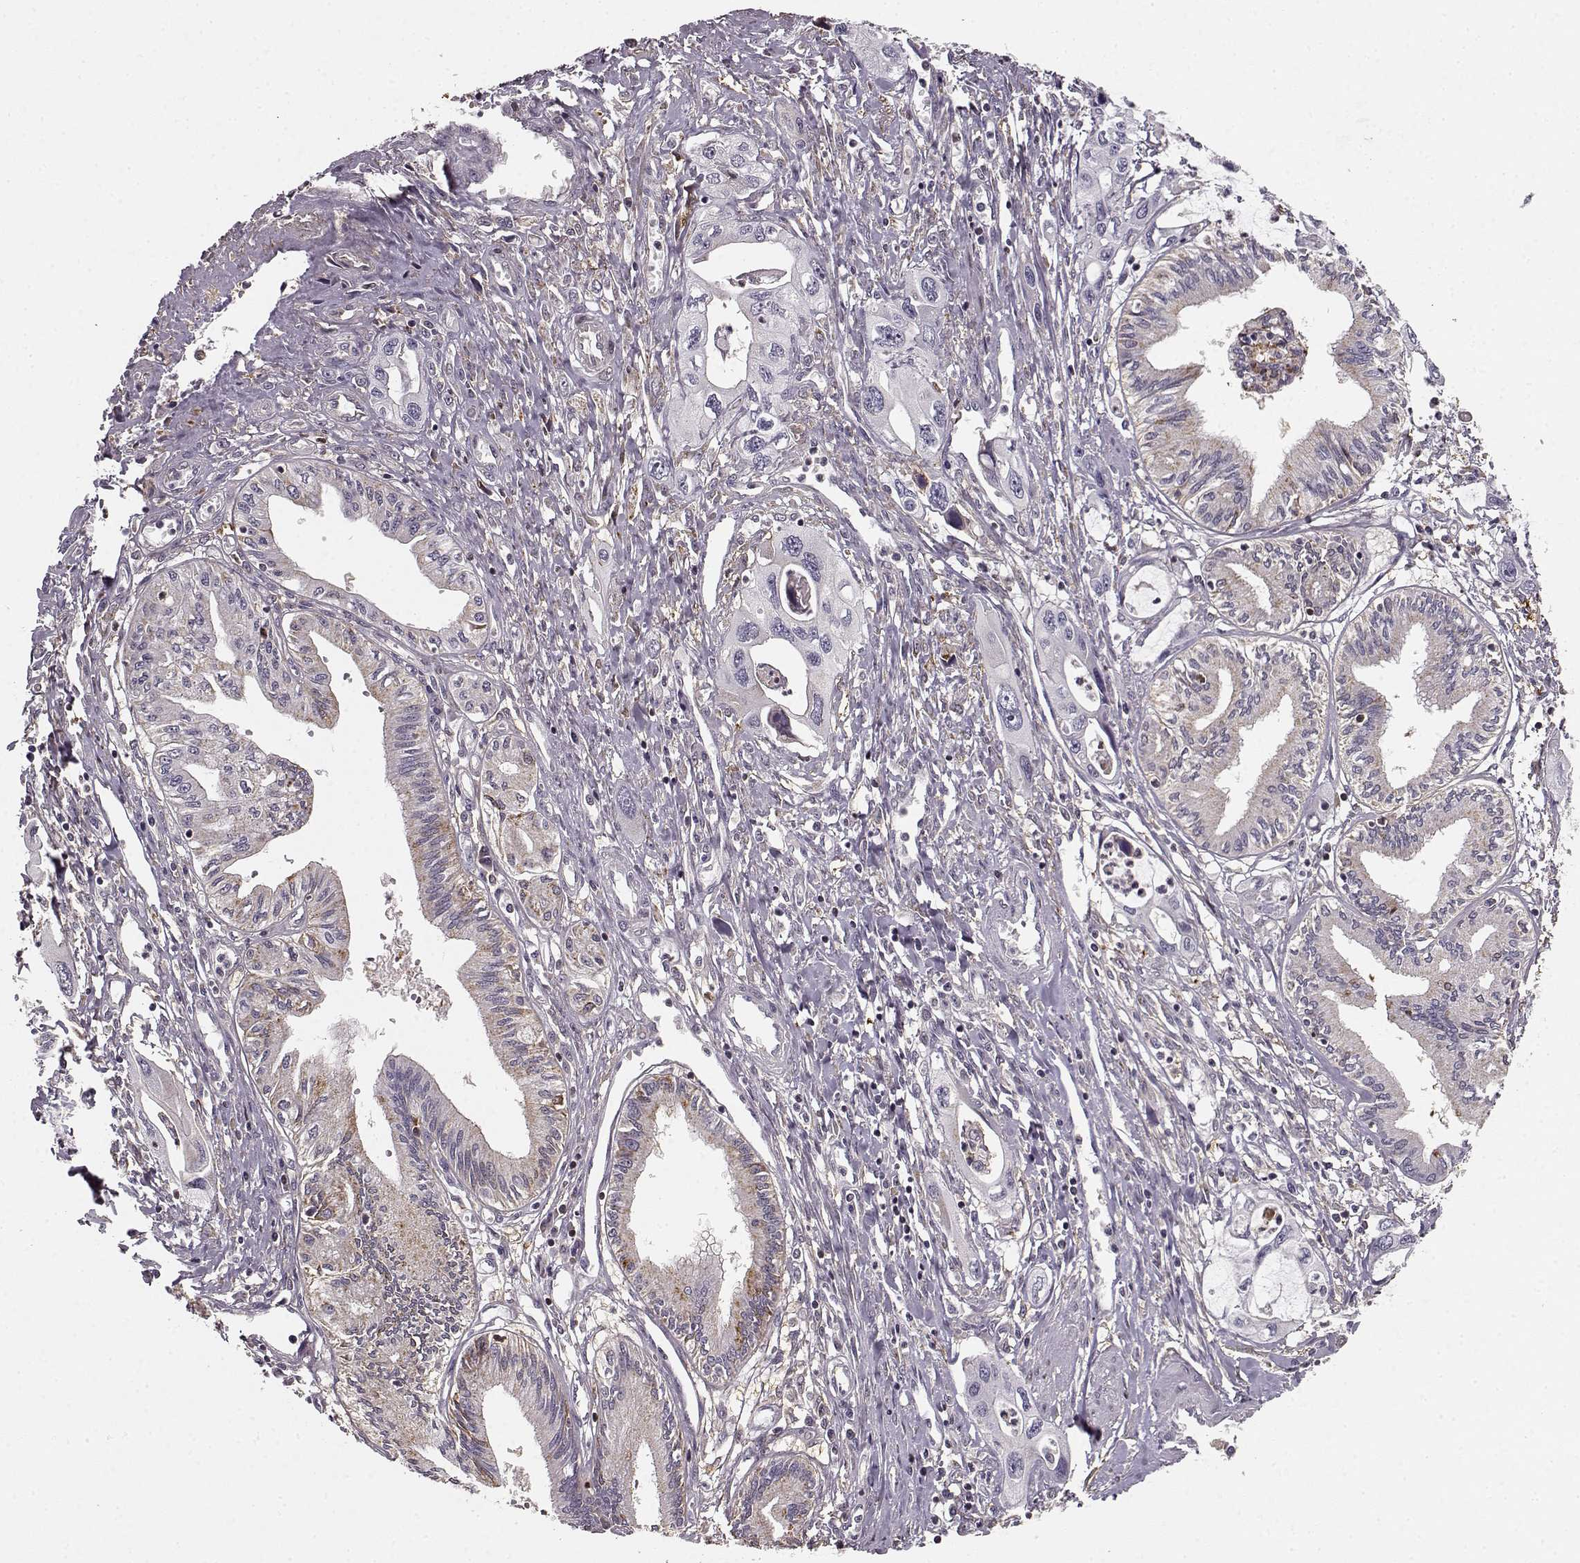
{"staining": {"intensity": "weak", "quantity": "<25%", "location": "cytoplasmic/membranous"}, "tissue": "pancreatic cancer", "cell_type": "Tumor cells", "image_type": "cancer", "snomed": [{"axis": "morphology", "description": "Adenocarcinoma, NOS"}, {"axis": "topography", "description": "Pancreas"}], "caption": "The photomicrograph reveals no staining of tumor cells in pancreatic cancer (adenocarcinoma). (Brightfield microscopy of DAB (3,3'-diaminobenzidine) immunohistochemistry (IHC) at high magnification).", "gene": "MFSD1", "patient": {"sex": "male", "age": 60}}